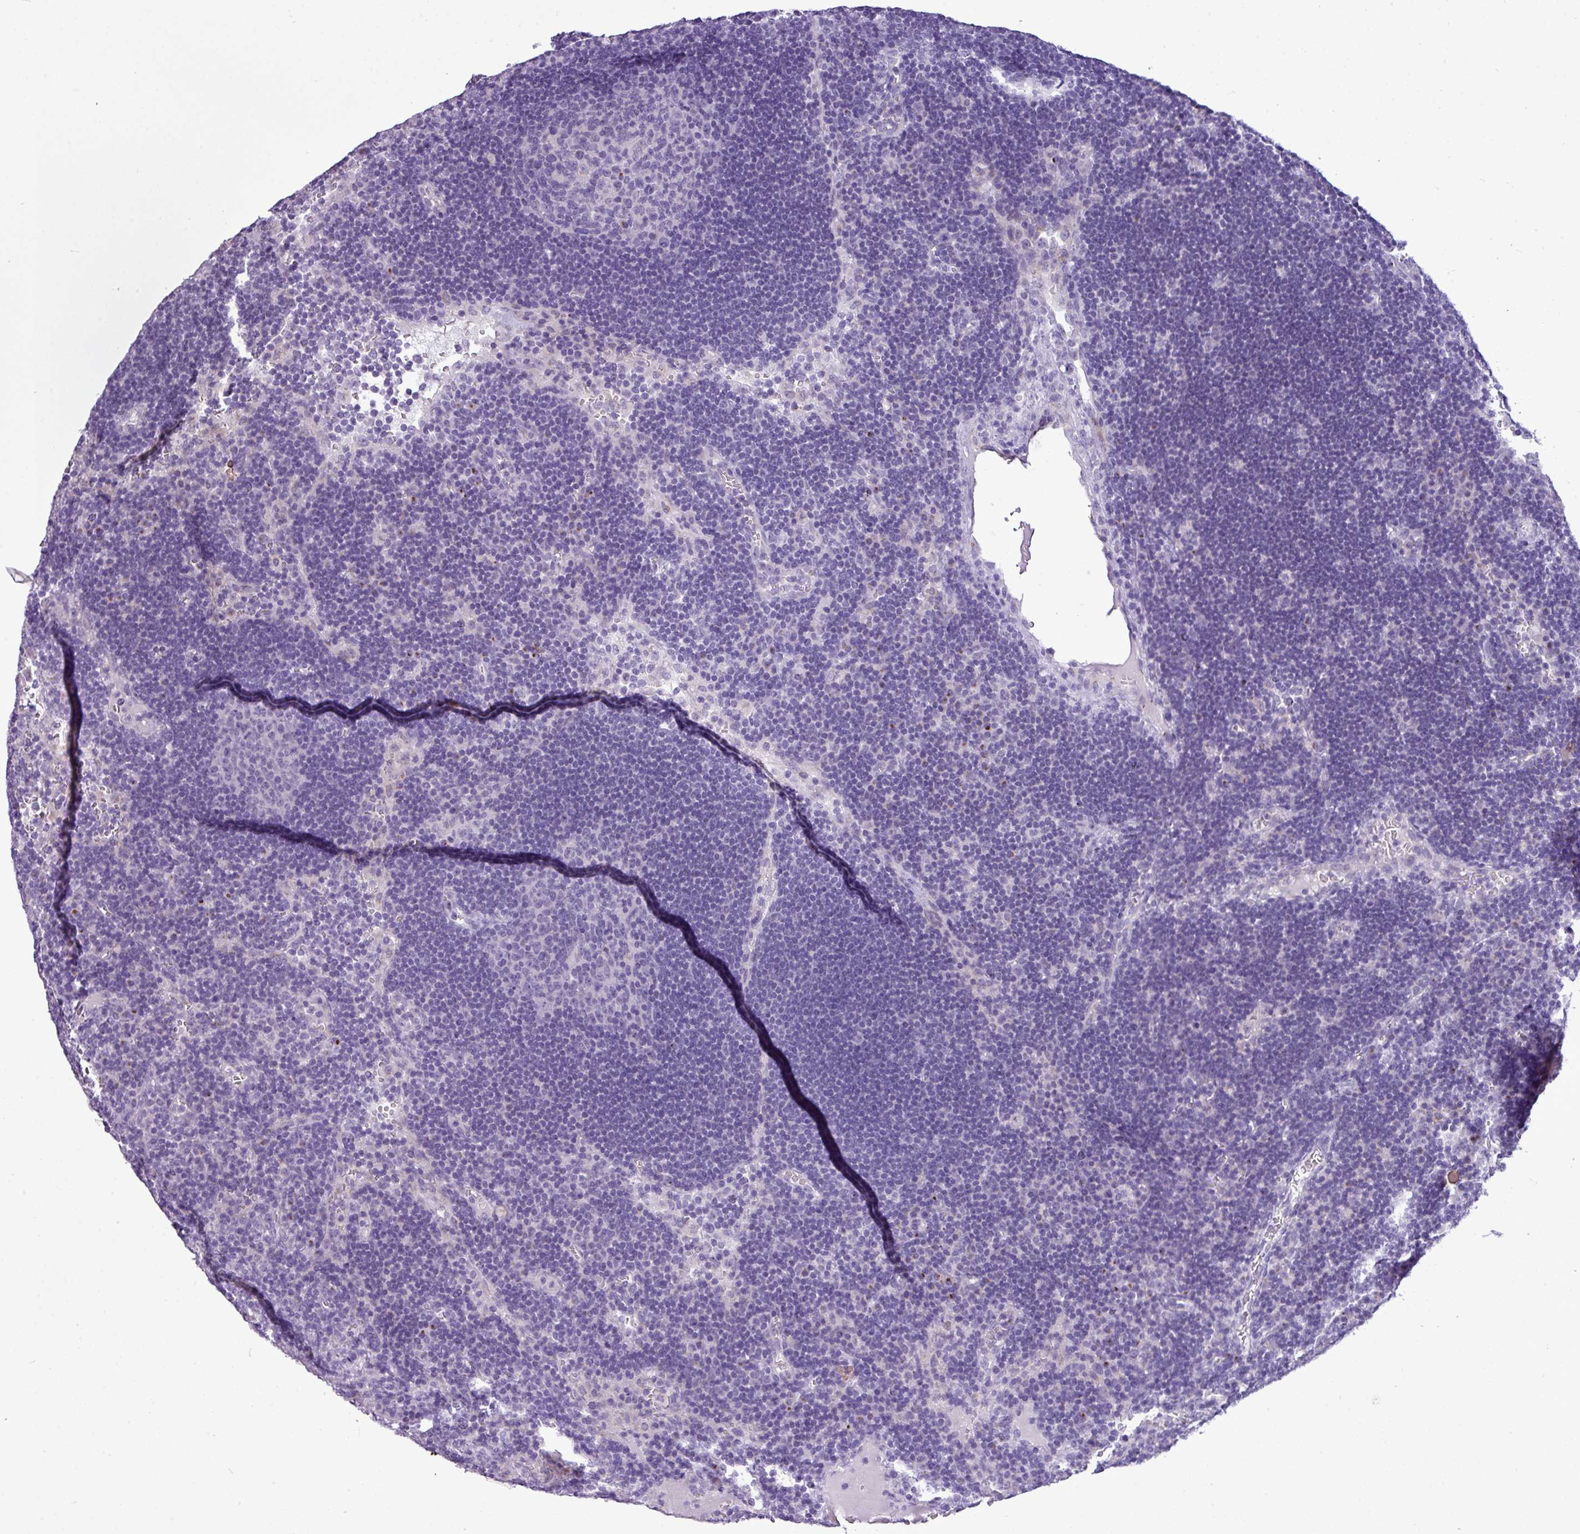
{"staining": {"intensity": "negative", "quantity": "none", "location": "none"}, "tissue": "lymph node", "cell_type": "Germinal center cells", "image_type": "normal", "snomed": [{"axis": "morphology", "description": "Normal tissue, NOS"}, {"axis": "topography", "description": "Lymph node"}], "caption": "DAB immunohistochemical staining of normal human lymph node shows no significant expression in germinal center cells. Brightfield microscopy of IHC stained with DAB (brown) and hematoxylin (blue), captured at high magnification.", "gene": "FAM43A", "patient": {"sex": "male", "age": 62}}